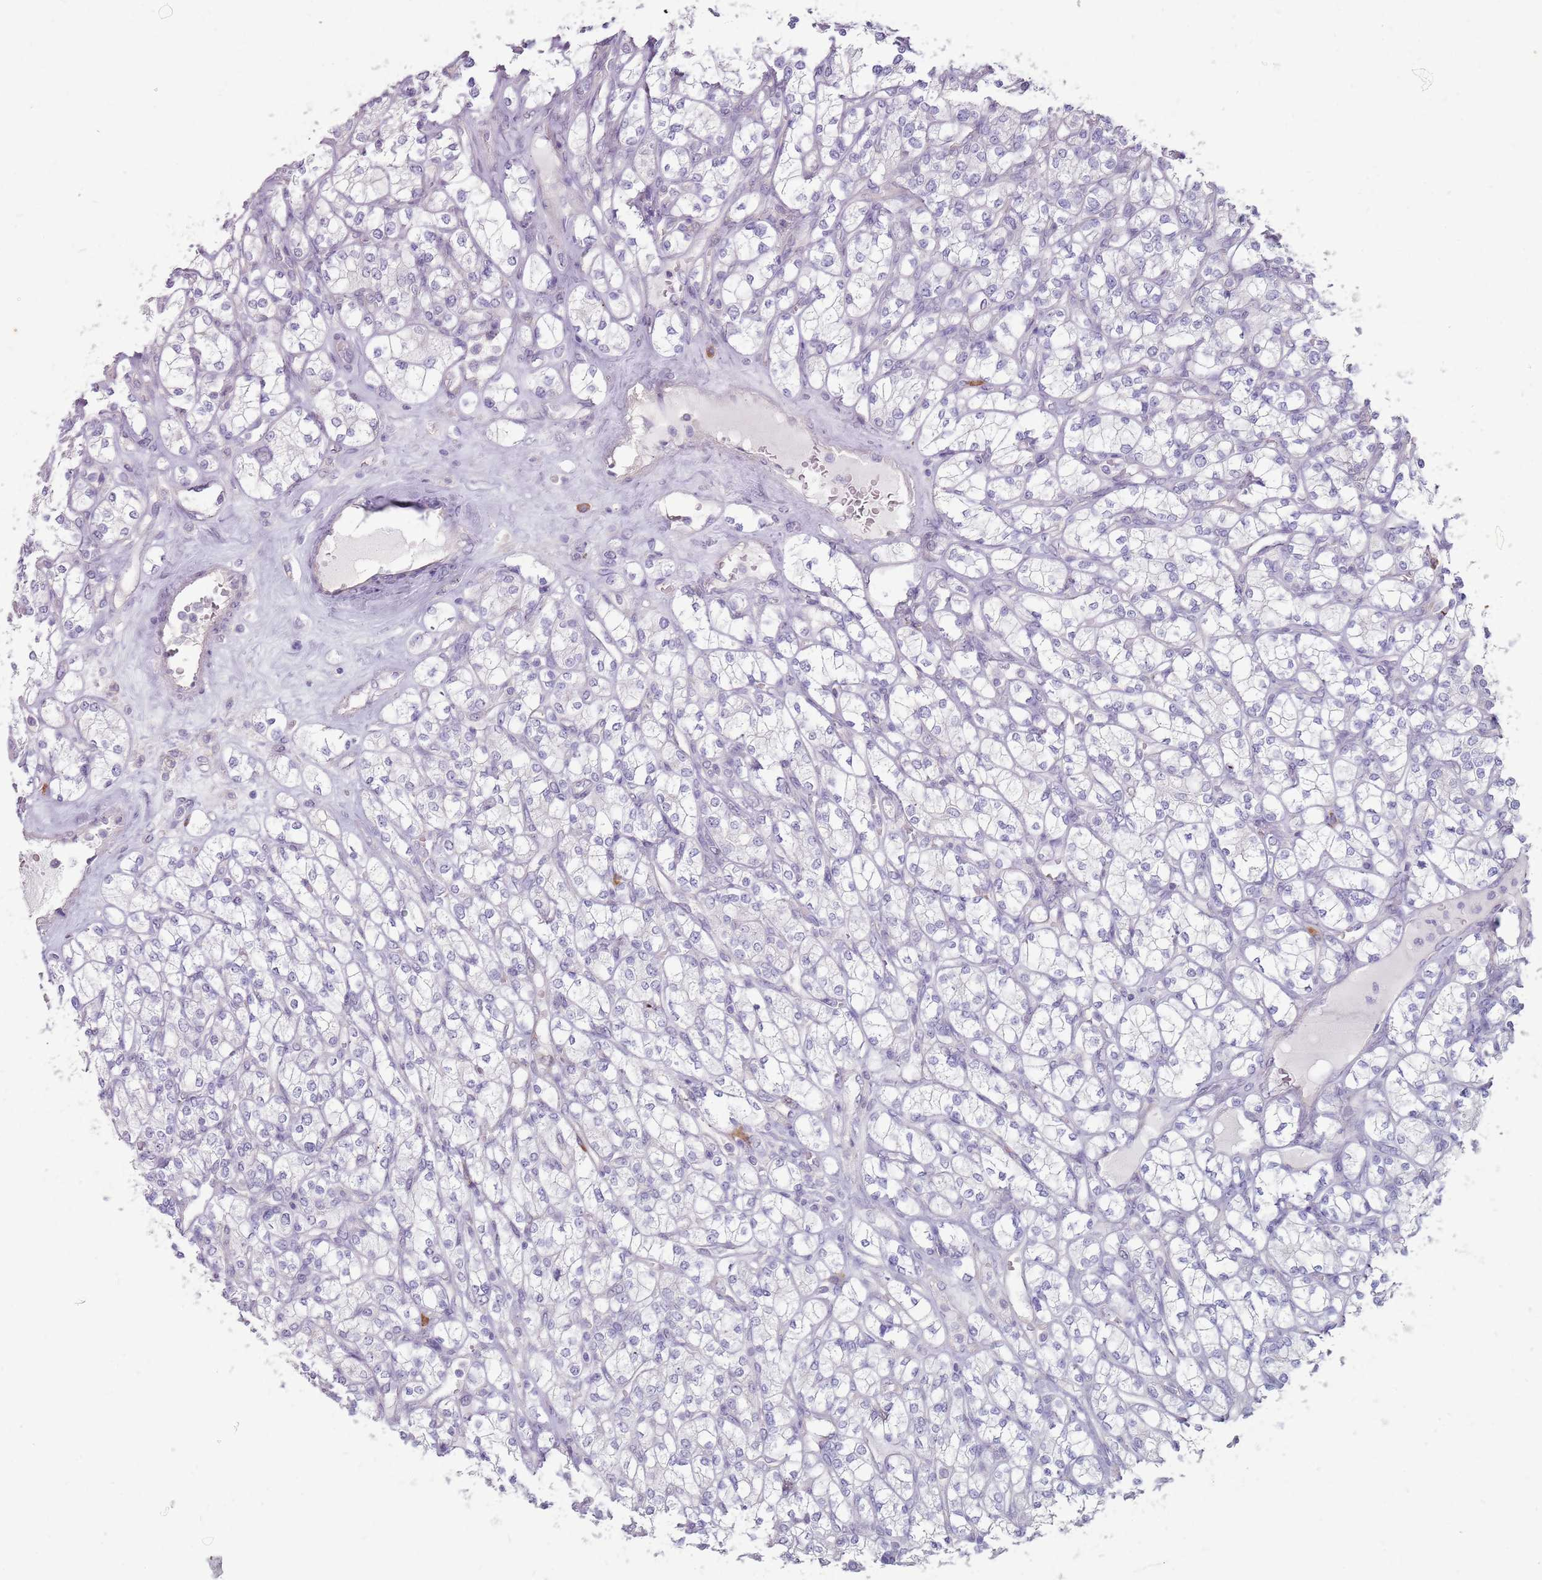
{"staining": {"intensity": "negative", "quantity": "none", "location": "none"}, "tissue": "renal cancer", "cell_type": "Tumor cells", "image_type": "cancer", "snomed": [{"axis": "morphology", "description": "Adenocarcinoma, NOS"}, {"axis": "topography", "description": "Kidney"}], "caption": "Immunohistochemical staining of renal adenocarcinoma reveals no significant staining in tumor cells.", "gene": "DXO", "patient": {"sex": "male", "age": 77}}